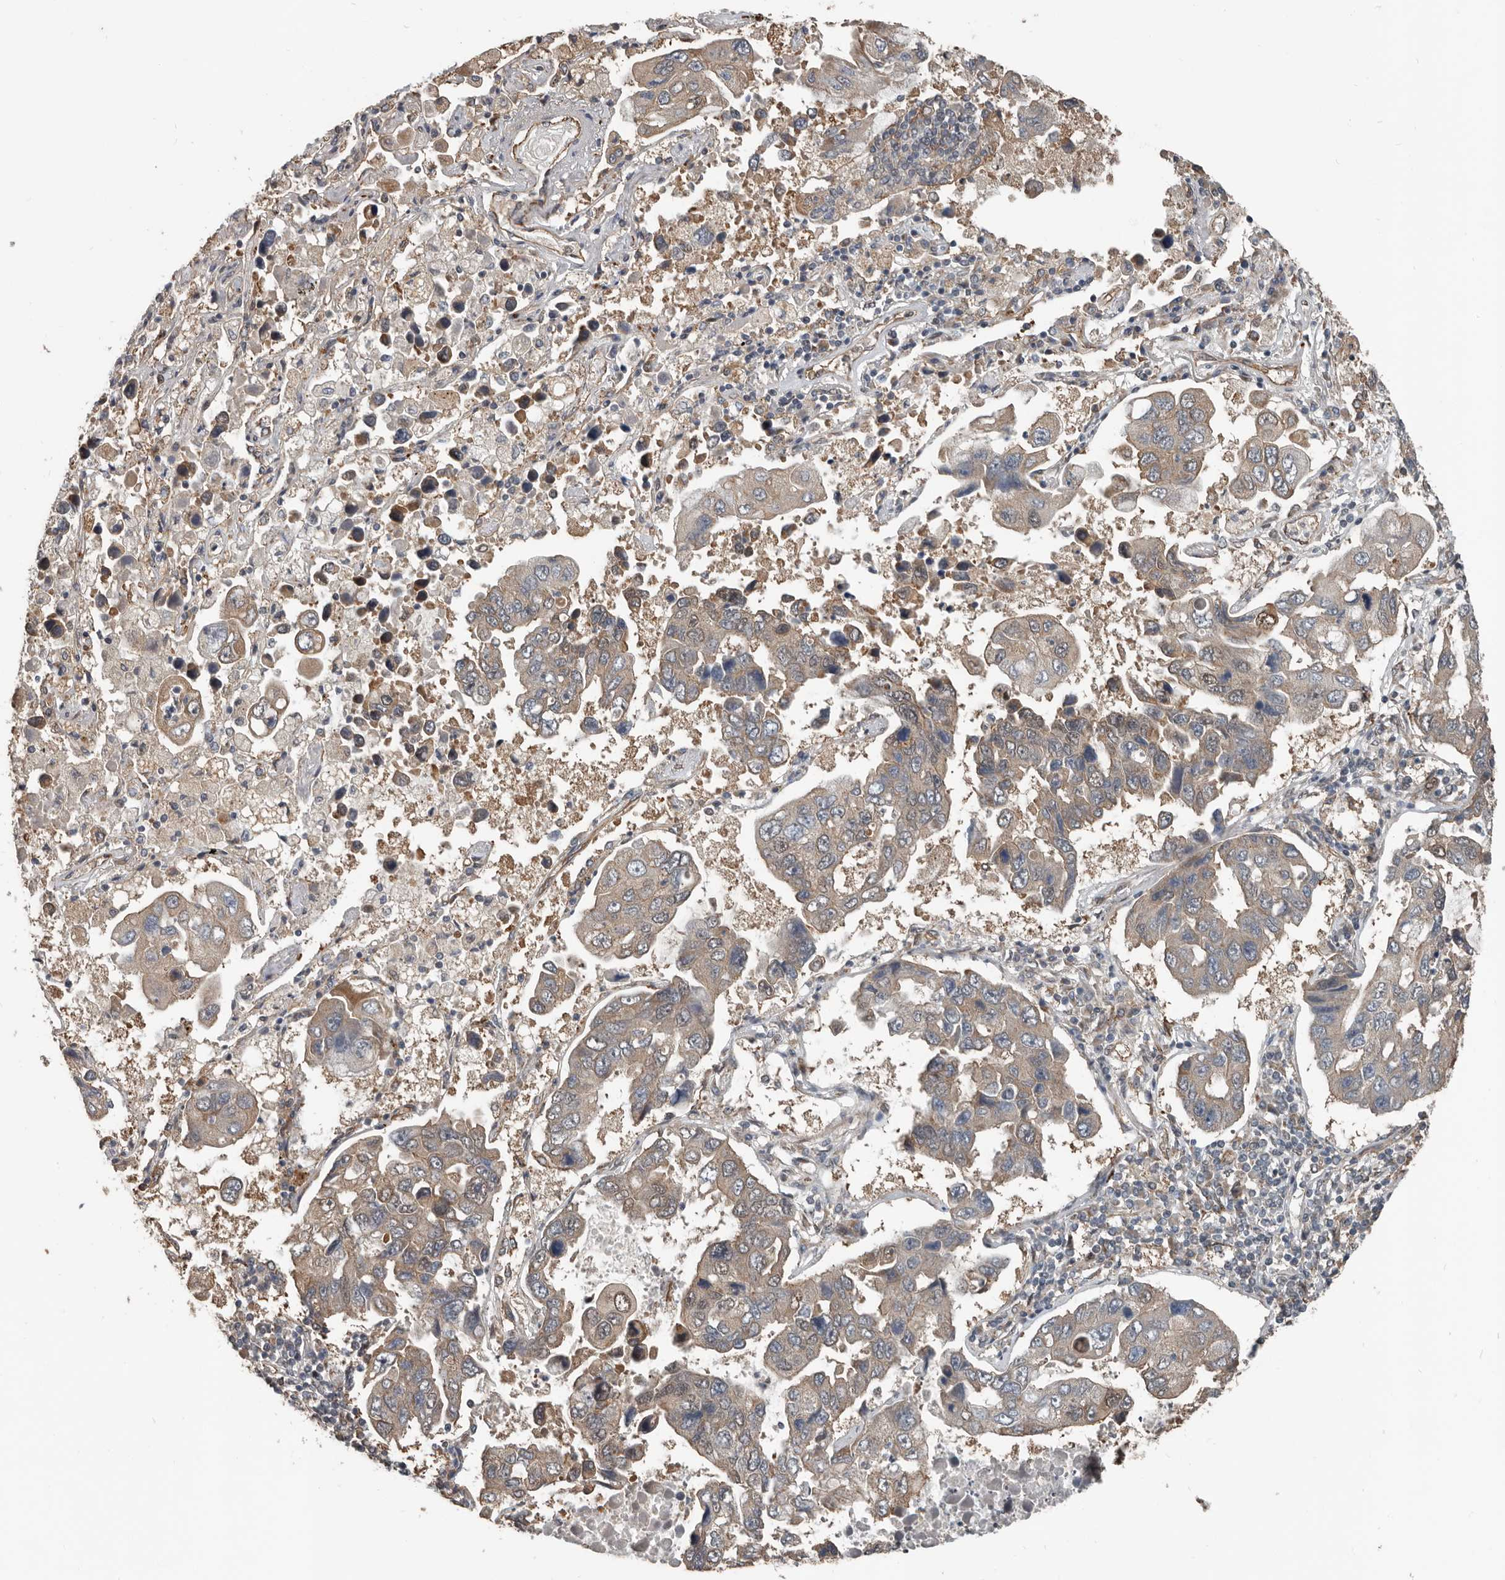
{"staining": {"intensity": "weak", "quantity": ">75%", "location": "cytoplasmic/membranous"}, "tissue": "lung cancer", "cell_type": "Tumor cells", "image_type": "cancer", "snomed": [{"axis": "morphology", "description": "Adenocarcinoma, NOS"}, {"axis": "topography", "description": "Lung"}], "caption": "The photomicrograph exhibits immunohistochemical staining of lung adenocarcinoma. There is weak cytoplasmic/membranous positivity is present in about >75% of tumor cells. The staining was performed using DAB, with brown indicating positive protein expression. Nuclei are stained blue with hematoxylin.", "gene": "YOD1", "patient": {"sex": "male", "age": 64}}